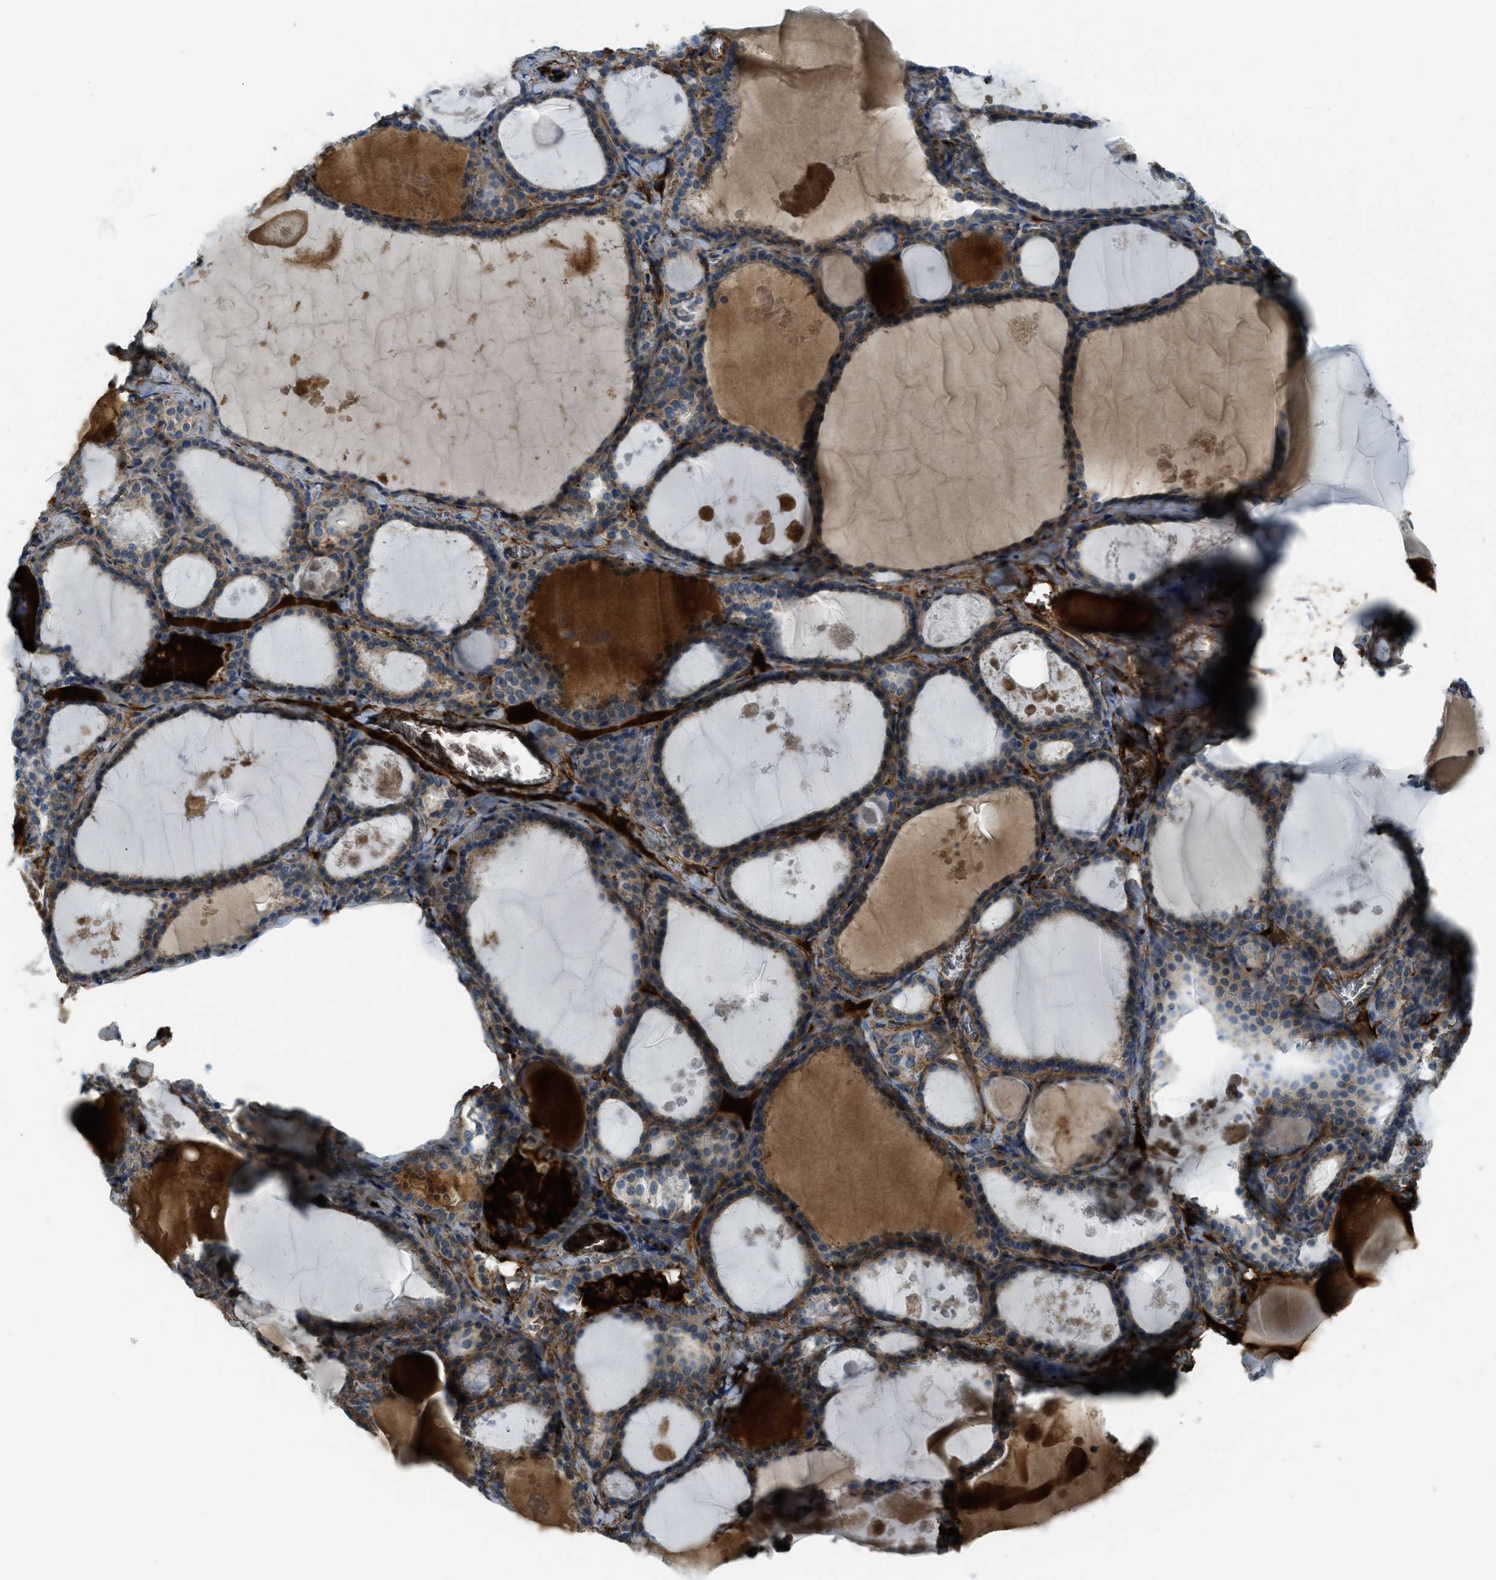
{"staining": {"intensity": "moderate", "quantity": ">75%", "location": "cytoplasmic/membranous"}, "tissue": "thyroid gland", "cell_type": "Glandular cells", "image_type": "normal", "snomed": [{"axis": "morphology", "description": "Normal tissue, NOS"}, {"axis": "topography", "description": "Thyroid gland"}], "caption": "Glandular cells show moderate cytoplasmic/membranous staining in approximately >75% of cells in normal thyroid gland. The protein is shown in brown color, while the nuclei are stained blue.", "gene": "TRIM59", "patient": {"sex": "male", "age": 56}}